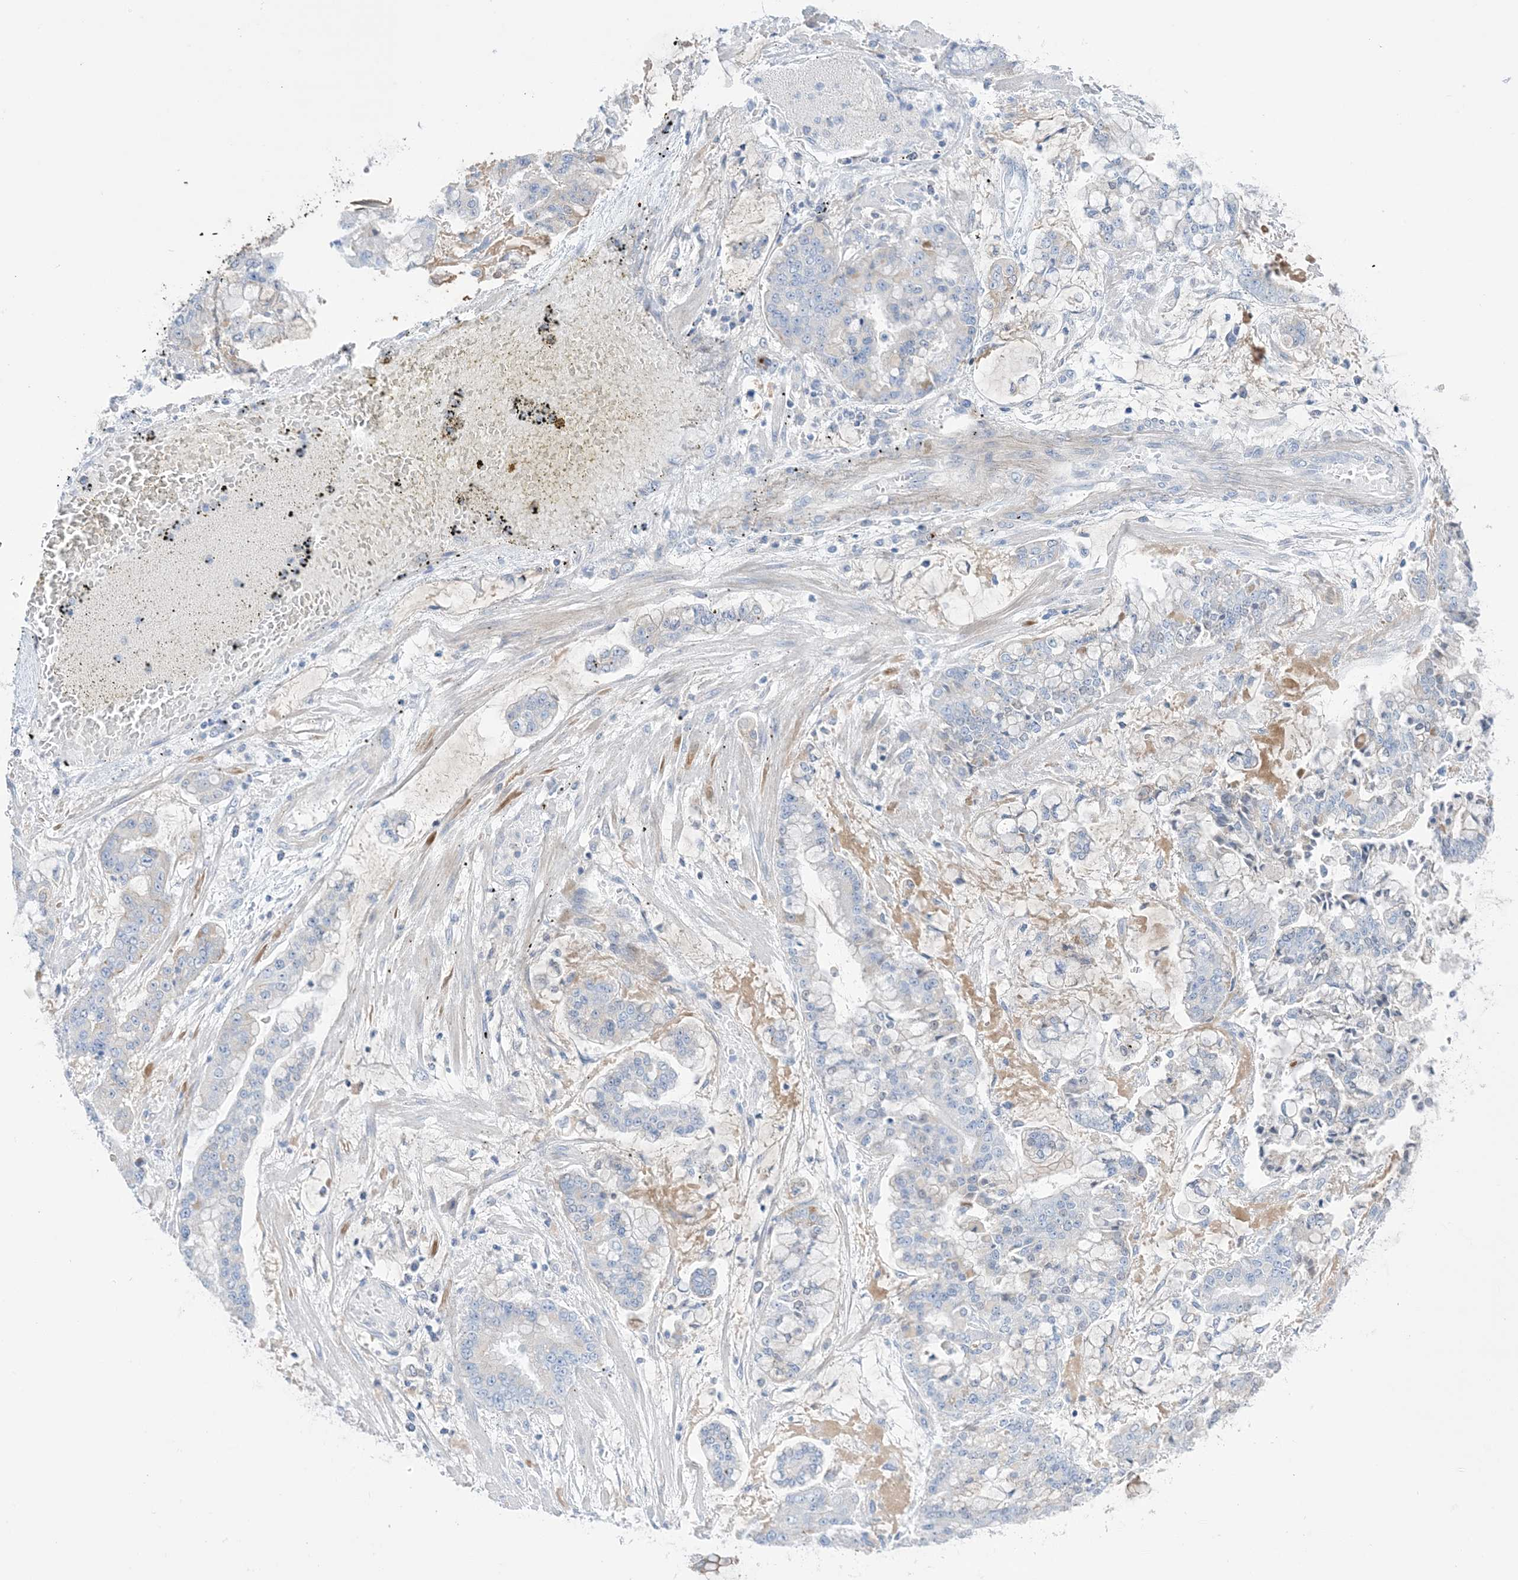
{"staining": {"intensity": "negative", "quantity": "none", "location": "none"}, "tissue": "stomach cancer", "cell_type": "Tumor cells", "image_type": "cancer", "snomed": [{"axis": "morphology", "description": "Normal tissue, NOS"}, {"axis": "morphology", "description": "Adenocarcinoma, NOS"}, {"axis": "topography", "description": "Stomach, upper"}, {"axis": "topography", "description": "Stomach"}], "caption": "Immunohistochemical staining of adenocarcinoma (stomach) exhibits no significant expression in tumor cells.", "gene": "ATP11C", "patient": {"sex": "male", "age": 76}}